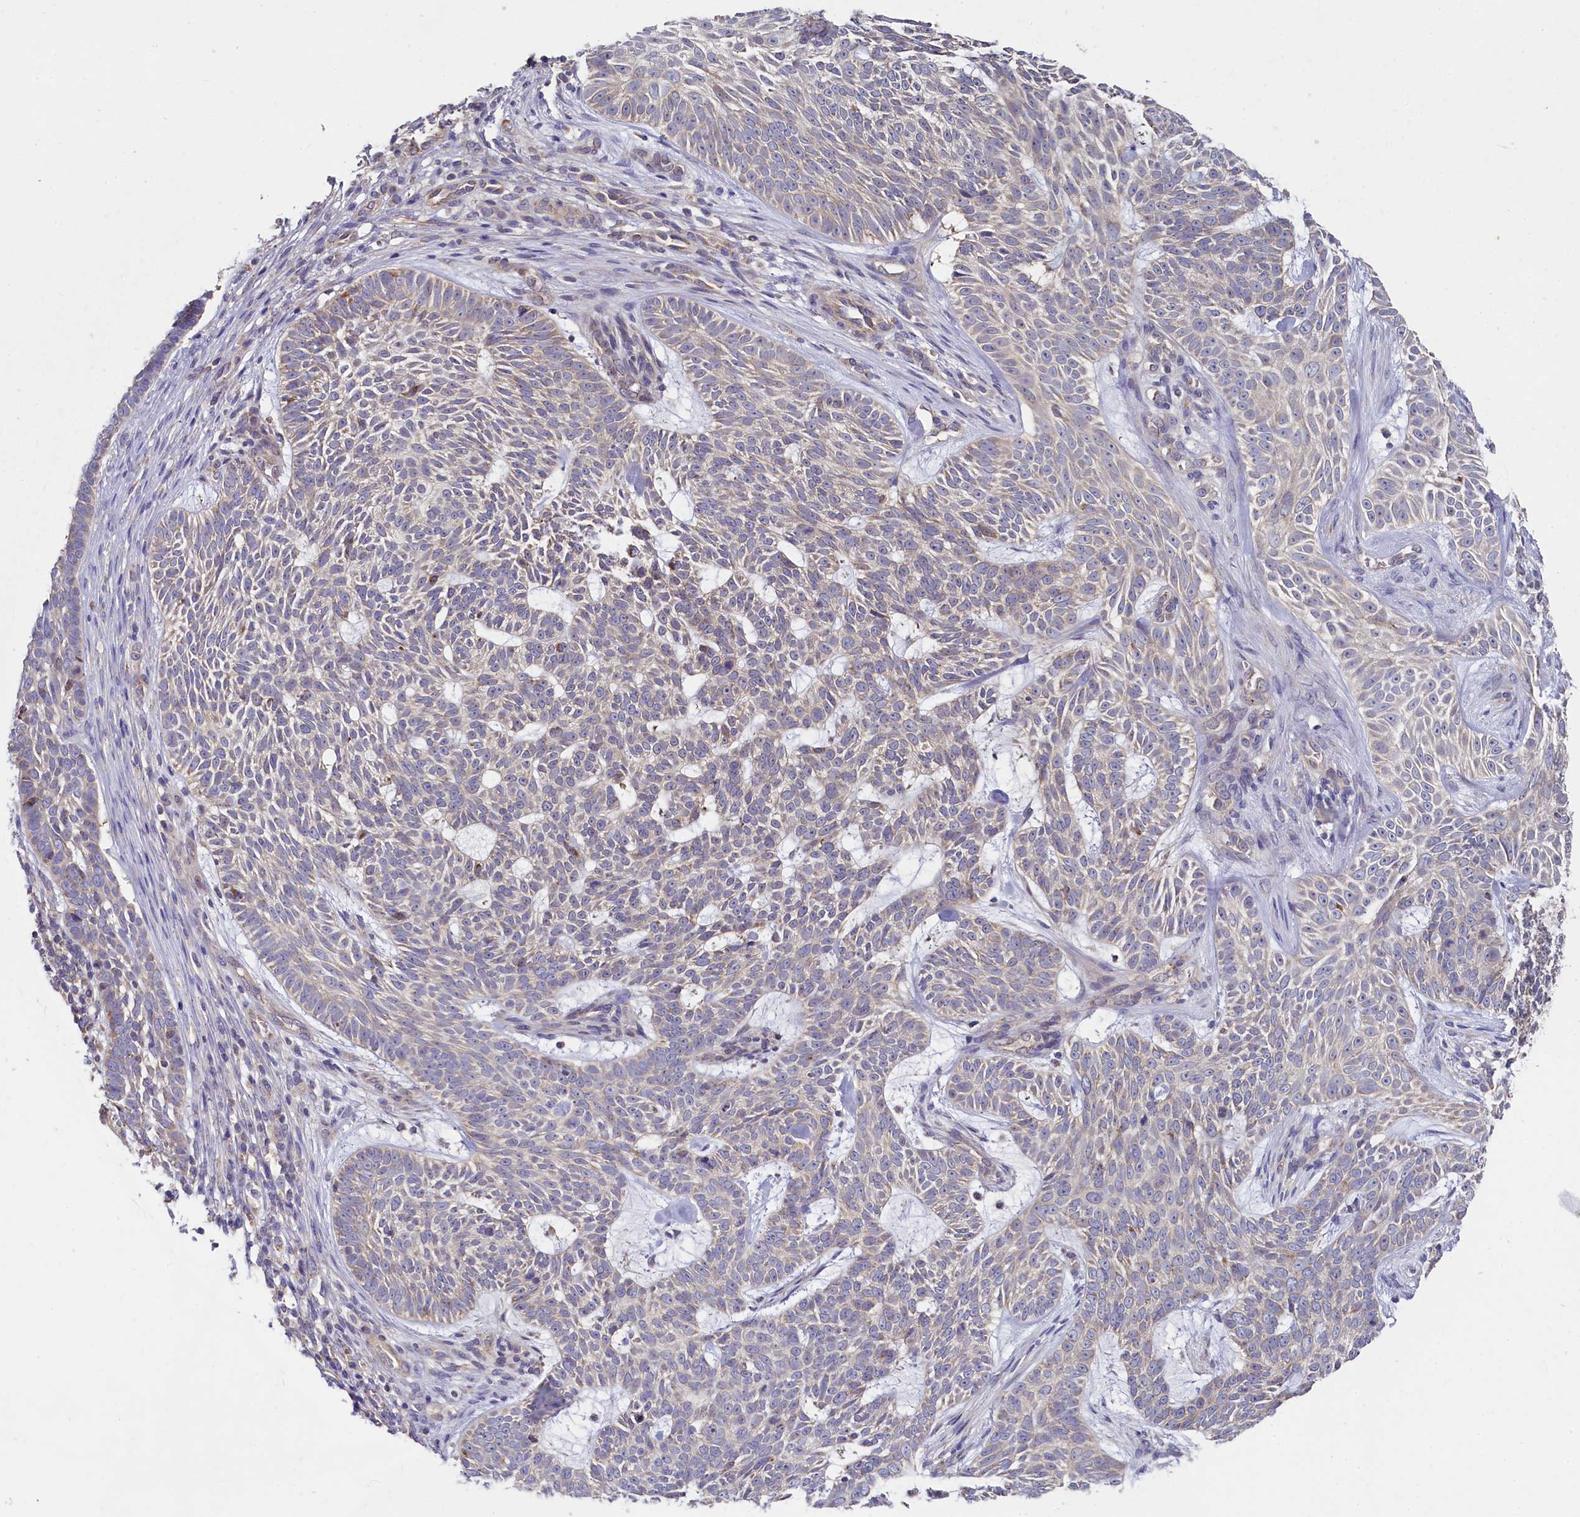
{"staining": {"intensity": "weak", "quantity": "<25%", "location": "cytoplasmic/membranous"}, "tissue": "skin cancer", "cell_type": "Tumor cells", "image_type": "cancer", "snomed": [{"axis": "morphology", "description": "Basal cell carcinoma"}, {"axis": "topography", "description": "Skin"}], "caption": "Tumor cells are negative for brown protein staining in skin cancer. The staining was performed using DAB (3,3'-diaminobenzidine) to visualize the protein expression in brown, while the nuclei were stained in blue with hematoxylin (Magnification: 20x).", "gene": "MRPL57", "patient": {"sex": "male", "age": 75}}